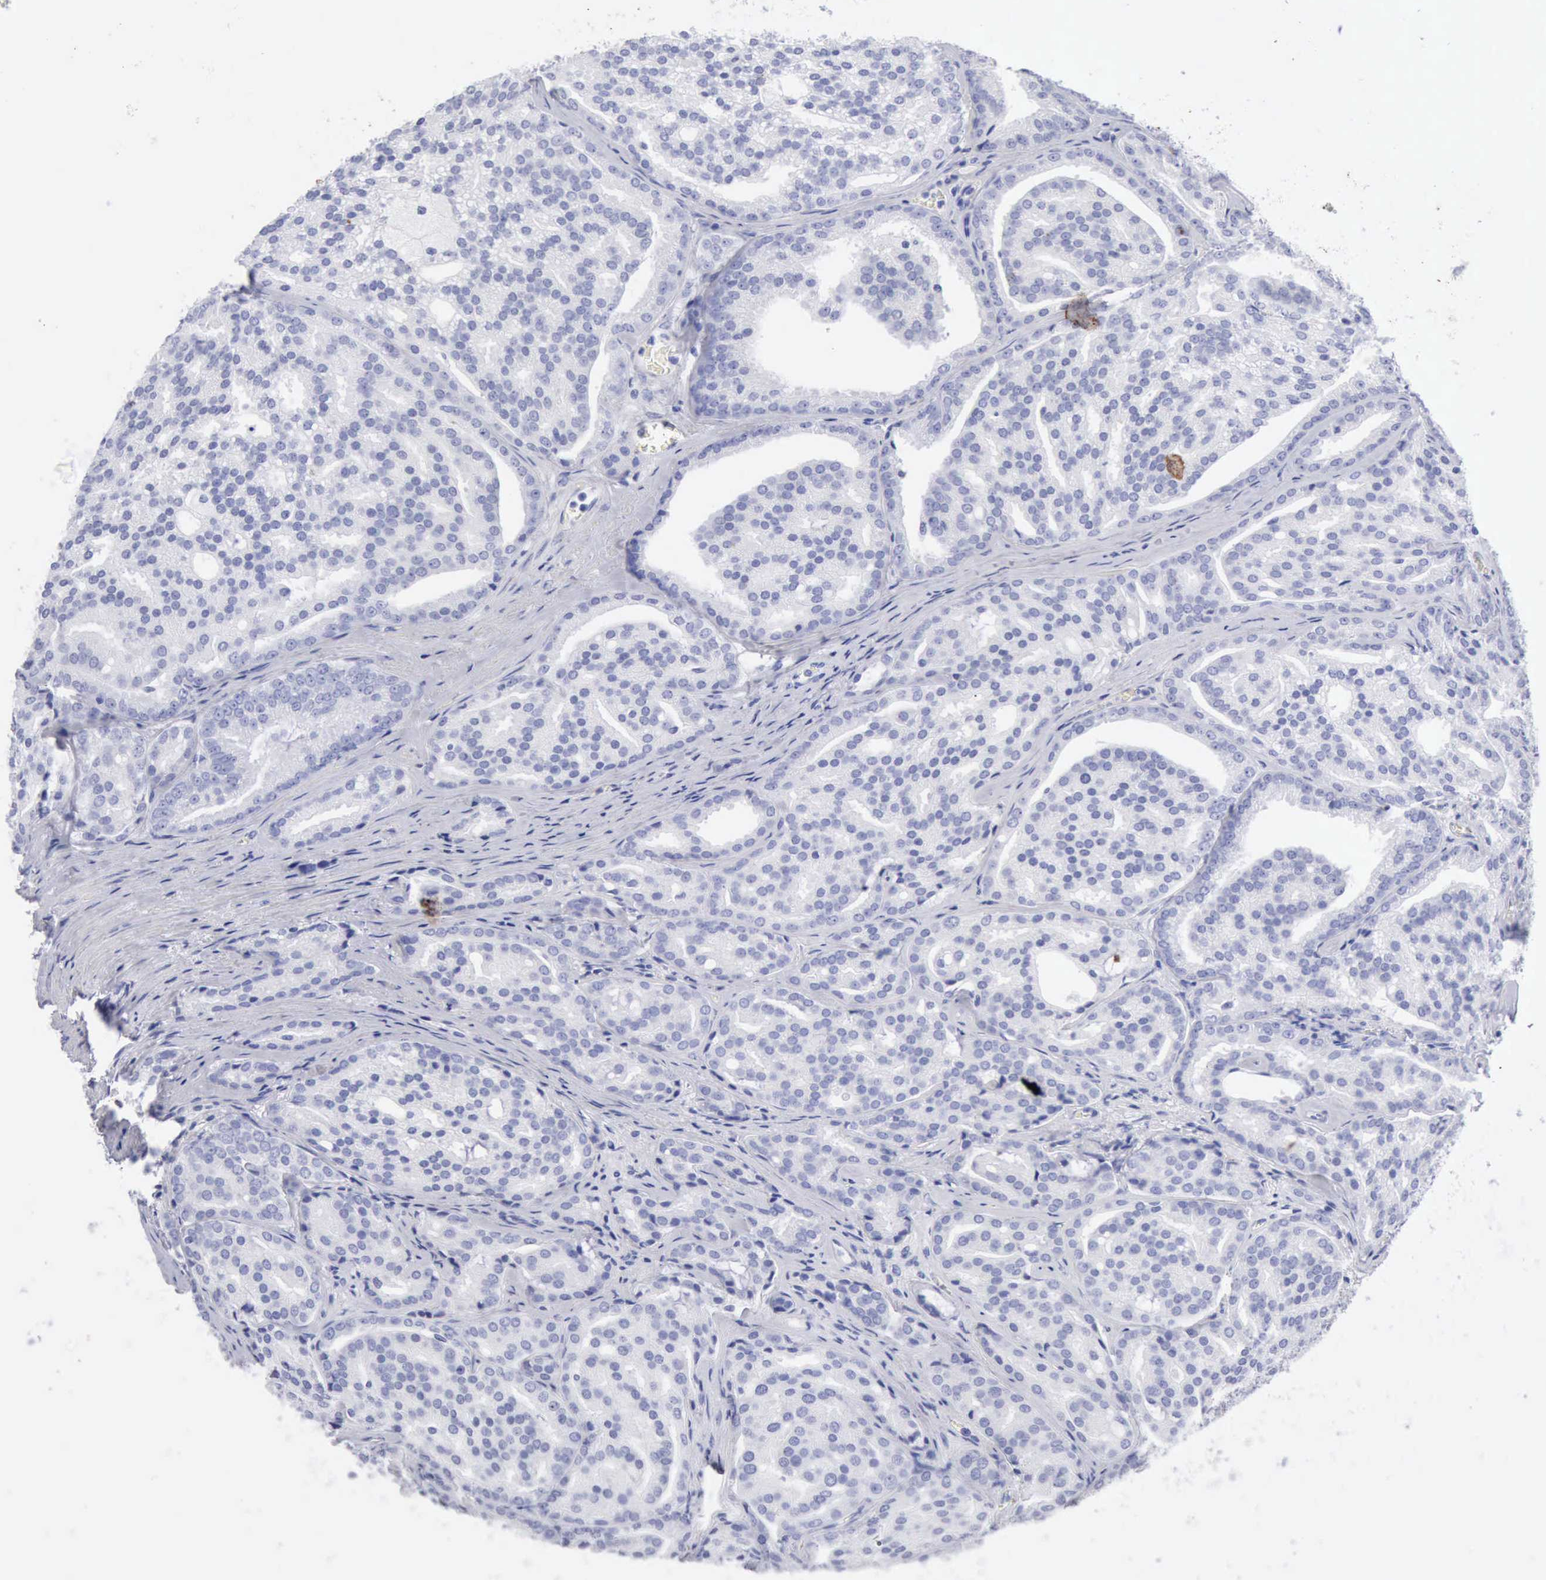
{"staining": {"intensity": "negative", "quantity": "none", "location": "none"}, "tissue": "prostate cancer", "cell_type": "Tumor cells", "image_type": "cancer", "snomed": [{"axis": "morphology", "description": "Adenocarcinoma, High grade"}, {"axis": "topography", "description": "Prostate"}], "caption": "Protein analysis of prostate cancer (adenocarcinoma (high-grade)) reveals no significant staining in tumor cells.", "gene": "KRT5", "patient": {"sex": "male", "age": 64}}